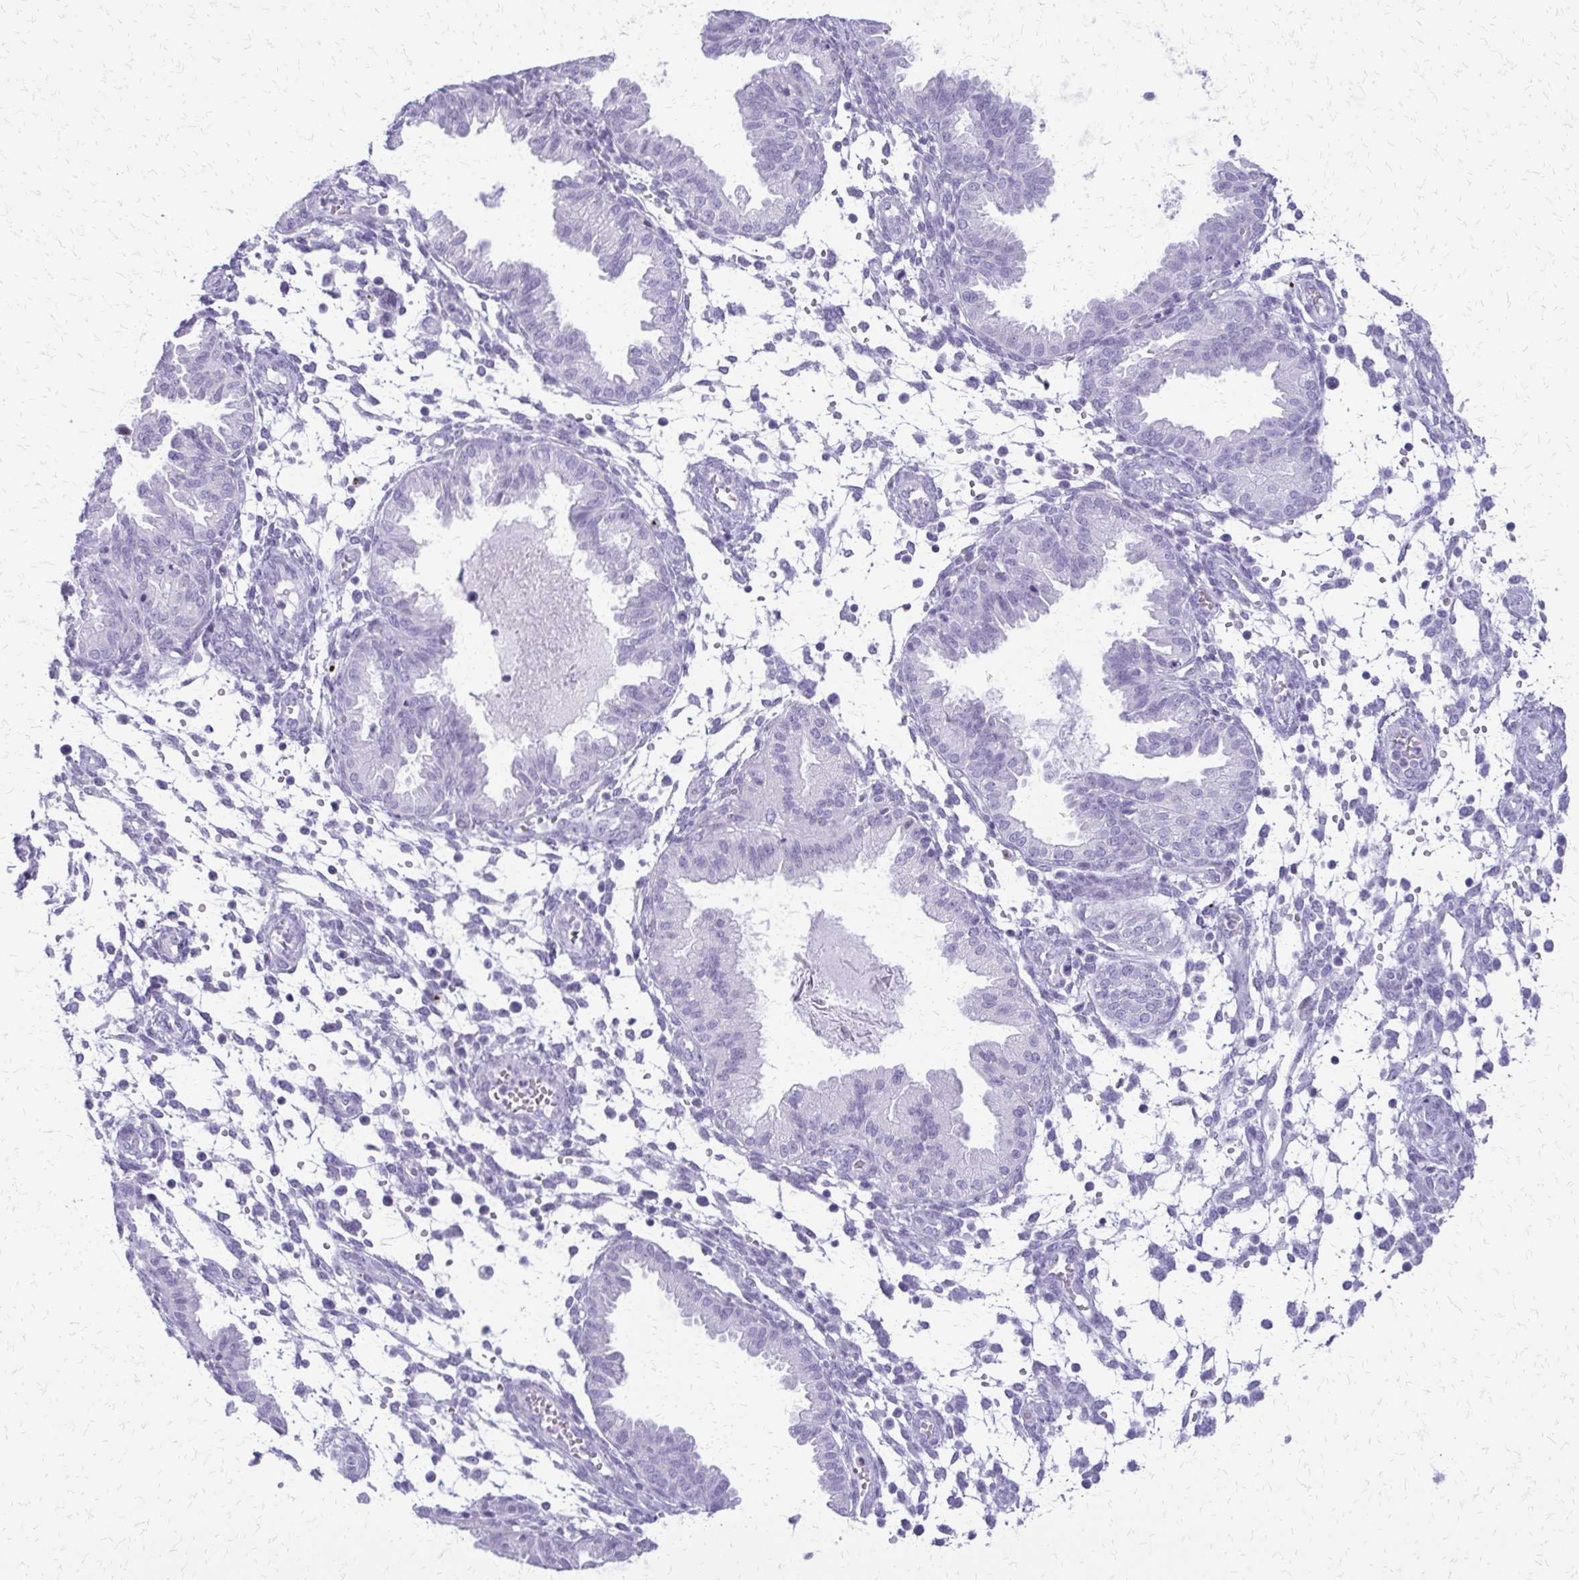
{"staining": {"intensity": "negative", "quantity": "none", "location": "none"}, "tissue": "endometrium", "cell_type": "Cells in endometrial stroma", "image_type": "normal", "snomed": [{"axis": "morphology", "description": "Normal tissue, NOS"}, {"axis": "topography", "description": "Endometrium"}], "caption": "Immunohistochemistry (IHC) photomicrograph of unremarkable human endometrium stained for a protein (brown), which displays no expression in cells in endometrial stroma. The staining was performed using DAB (3,3'-diaminobenzidine) to visualize the protein expression in brown, while the nuclei were stained in blue with hematoxylin (Magnification: 20x).", "gene": "FAM162B", "patient": {"sex": "female", "age": 33}}